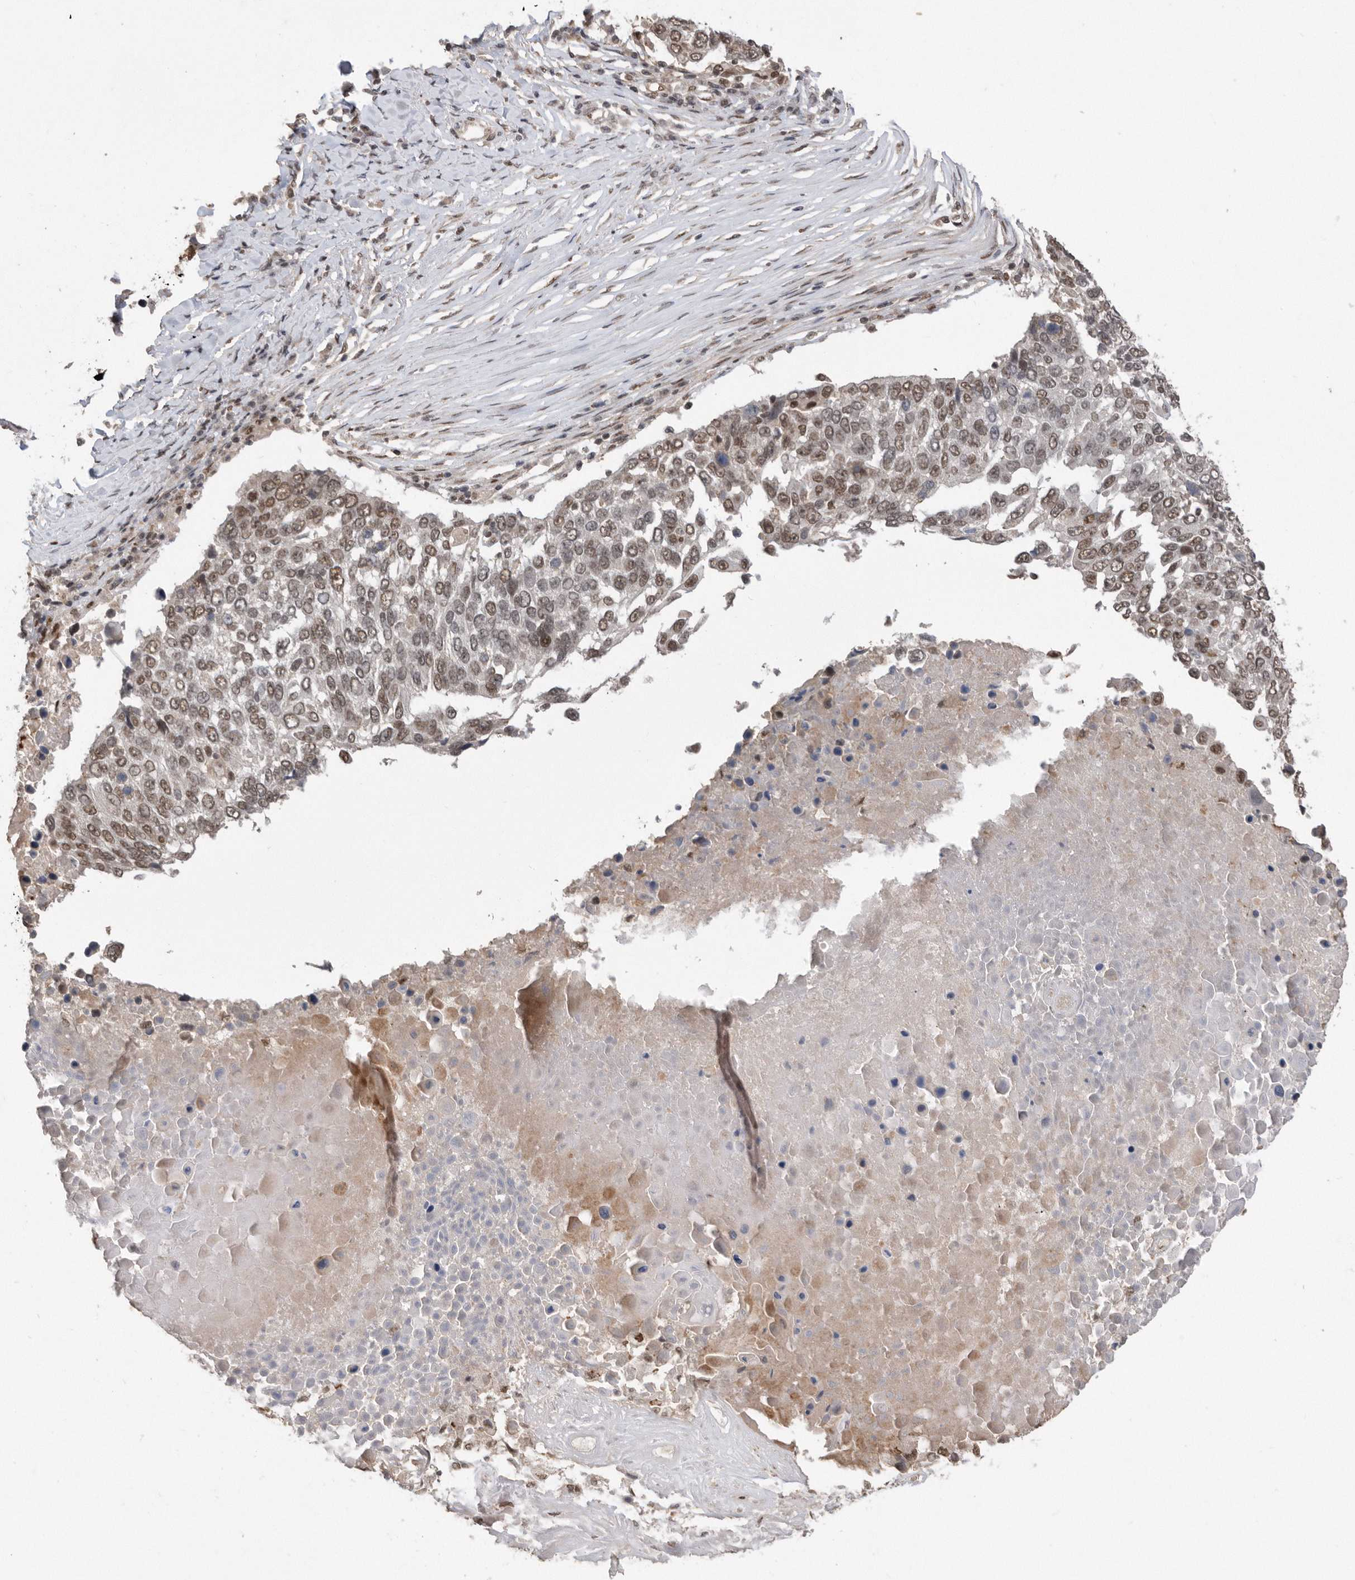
{"staining": {"intensity": "moderate", "quantity": ">75%", "location": "nuclear"}, "tissue": "lung cancer", "cell_type": "Tumor cells", "image_type": "cancer", "snomed": [{"axis": "morphology", "description": "Squamous cell carcinoma, NOS"}, {"axis": "topography", "description": "Lung"}], "caption": "Immunohistochemistry (IHC) image of human squamous cell carcinoma (lung) stained for a protein (brown), which reveals medium levels of moderate nuclear positivity in approximately >75% of tumor cells.", "gene": "TDRD3", "patient": {"sex": "male", "age": 66}}